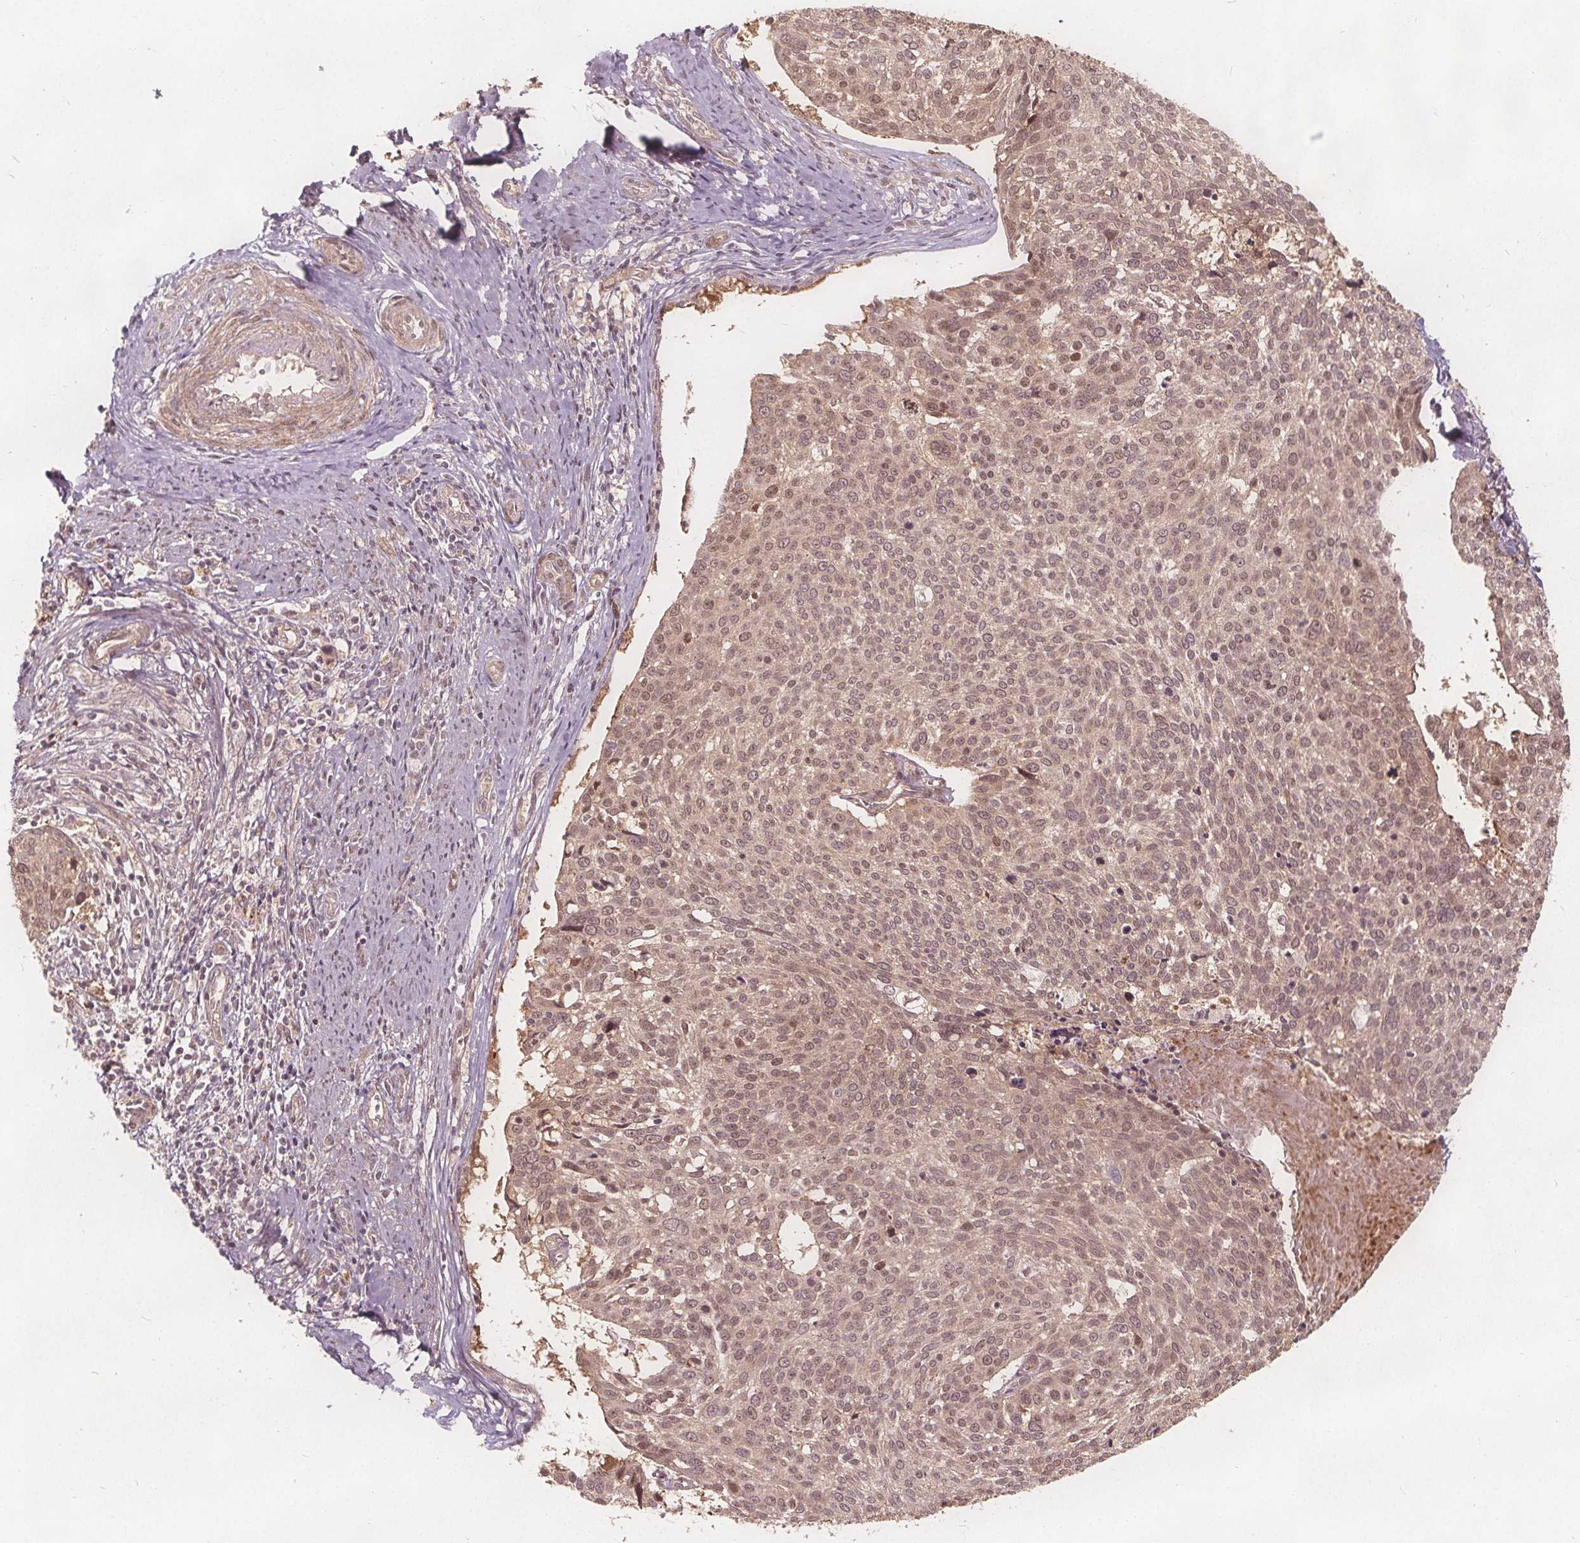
{"staining": {"intensity": "moderate", "quantity": ">75%", "location": "cytoplasmic/membranous,nuclear"}, "tissue": "cervical cancer", "cell_type": "Tumor cells", "image_type": "cancer", "snomed": [{"axis": "morphology", "description": "Squamous cell carcinoma, NOS"}, {"axis": "topography", "description": "Cervix"}], "caption": "Approximately >75% of tumor cells in cervical squamous cell carcinoma display moderate cytoplasmic/membranous and nuclear protein positivity as visualized by brown immunohistochemical staining.", "gene": "PPP1CB", "patient": {"sex": "female", "age": 39}}